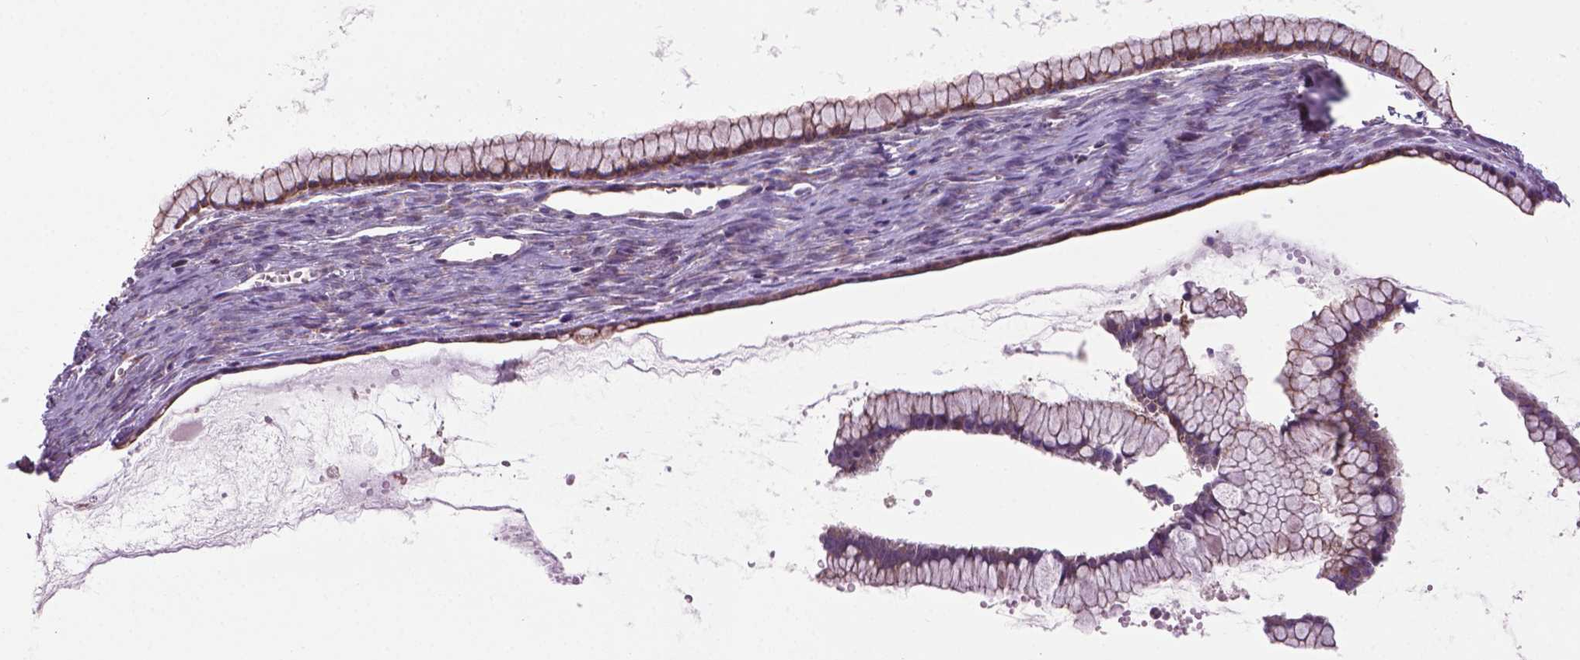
{"staining": {"intensity": "weak", "quantity": ">75%", "location": "cytoplasmic/membranous"}, "tissue": "ovarian cancer", "cell_type": "Tumor cells", "image_type": "cancer", "snomed": [{"axis": "morphology", "description": "Cystadenocarcinoma, mucinous, NOS"}, {"axis": "topography", "description": "Ovary"}], "caption": "Human ovarian cancer stained with a protein marker demonstrates weak staining in tumor cells.", "gene": "MYH14", "patient": {"sex": "female", "age": 41}}